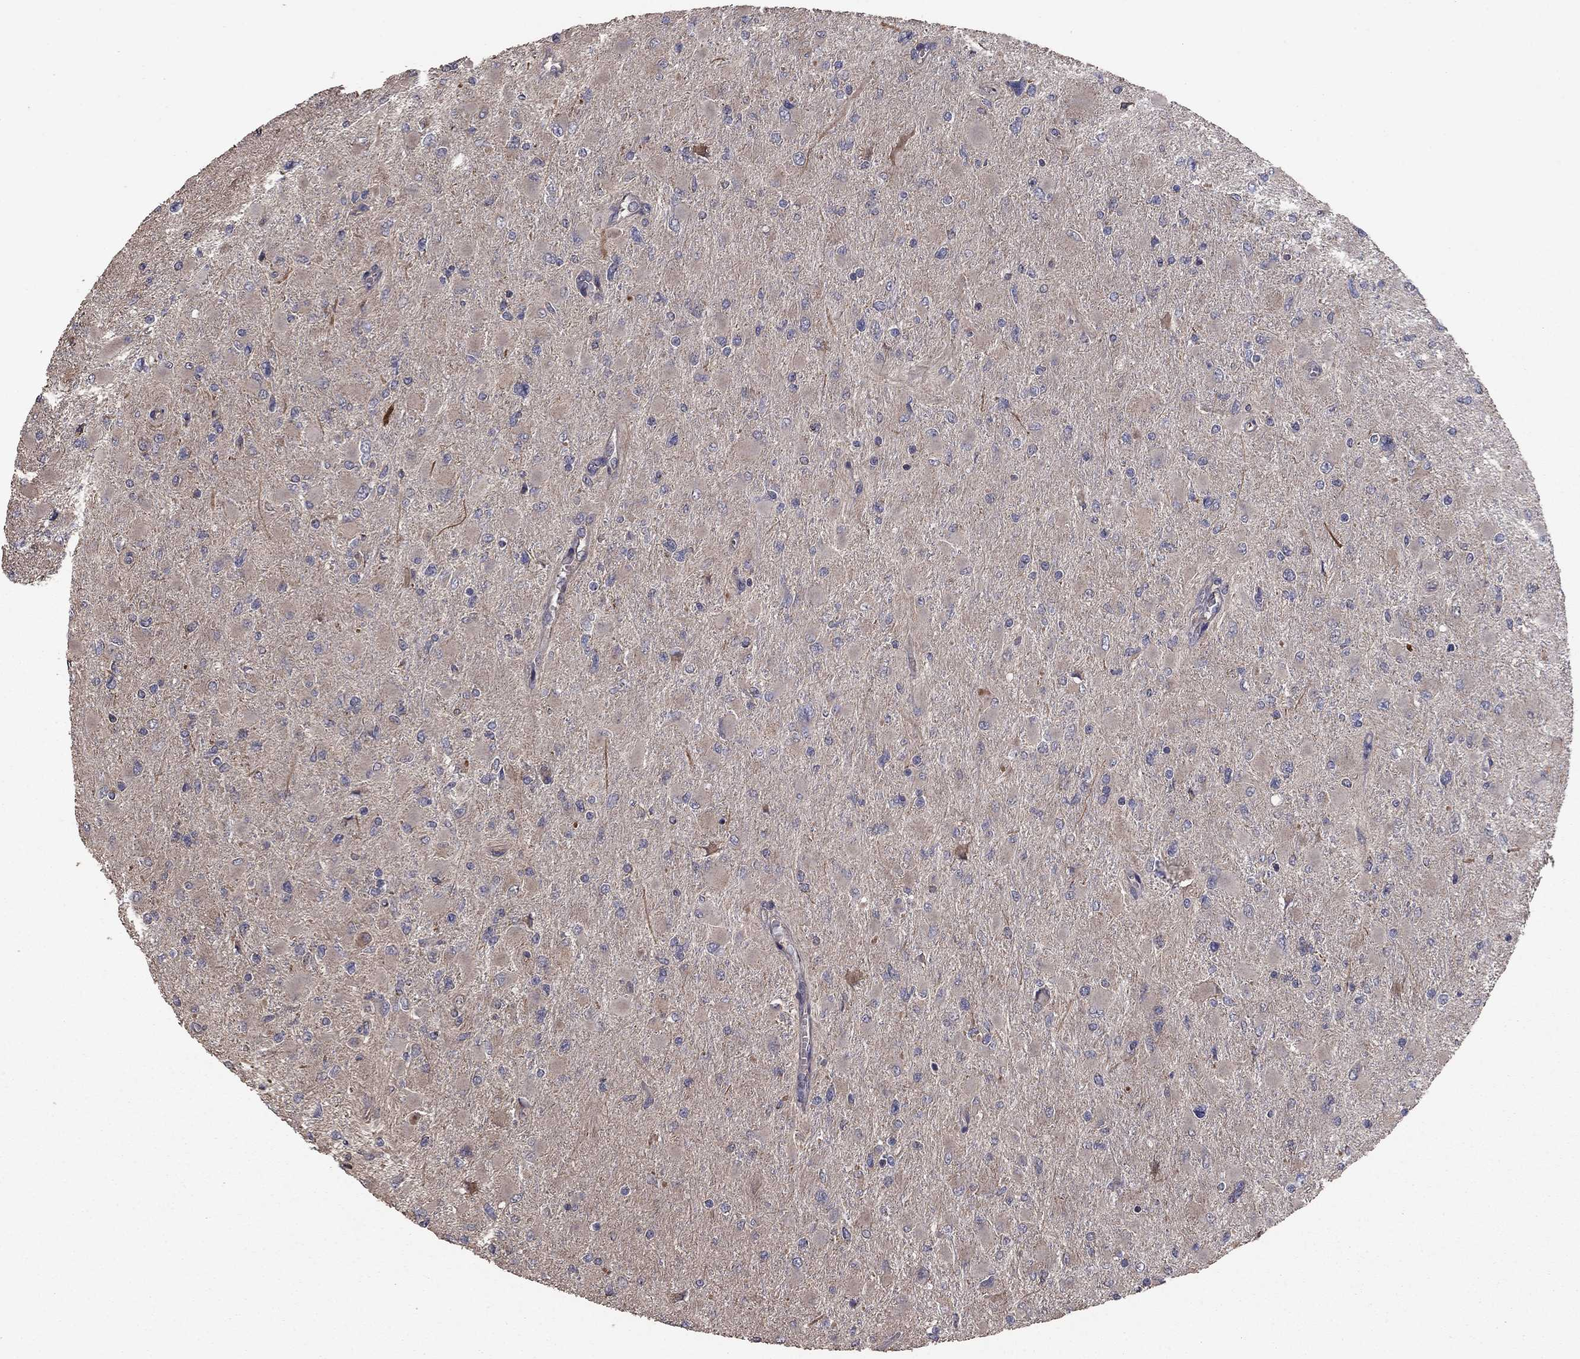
{"staining": {"intensity": "negative", "quantity": "none", "location": "none"}, "tissue": "glioma", "cell_type": "Tumor cells", "image_type": "cancer", "snomed": [{"axis": "morphology", "description": "Glioma, malignant, High grade"}, {"axis": "topography", "description": "Cerebral cortex"}], "caption": "Glioma stained for a protein using IHC displays no positivity tumor cells.", "gene": "FLT4", "patient": {"sex": "female", "age": 36}}